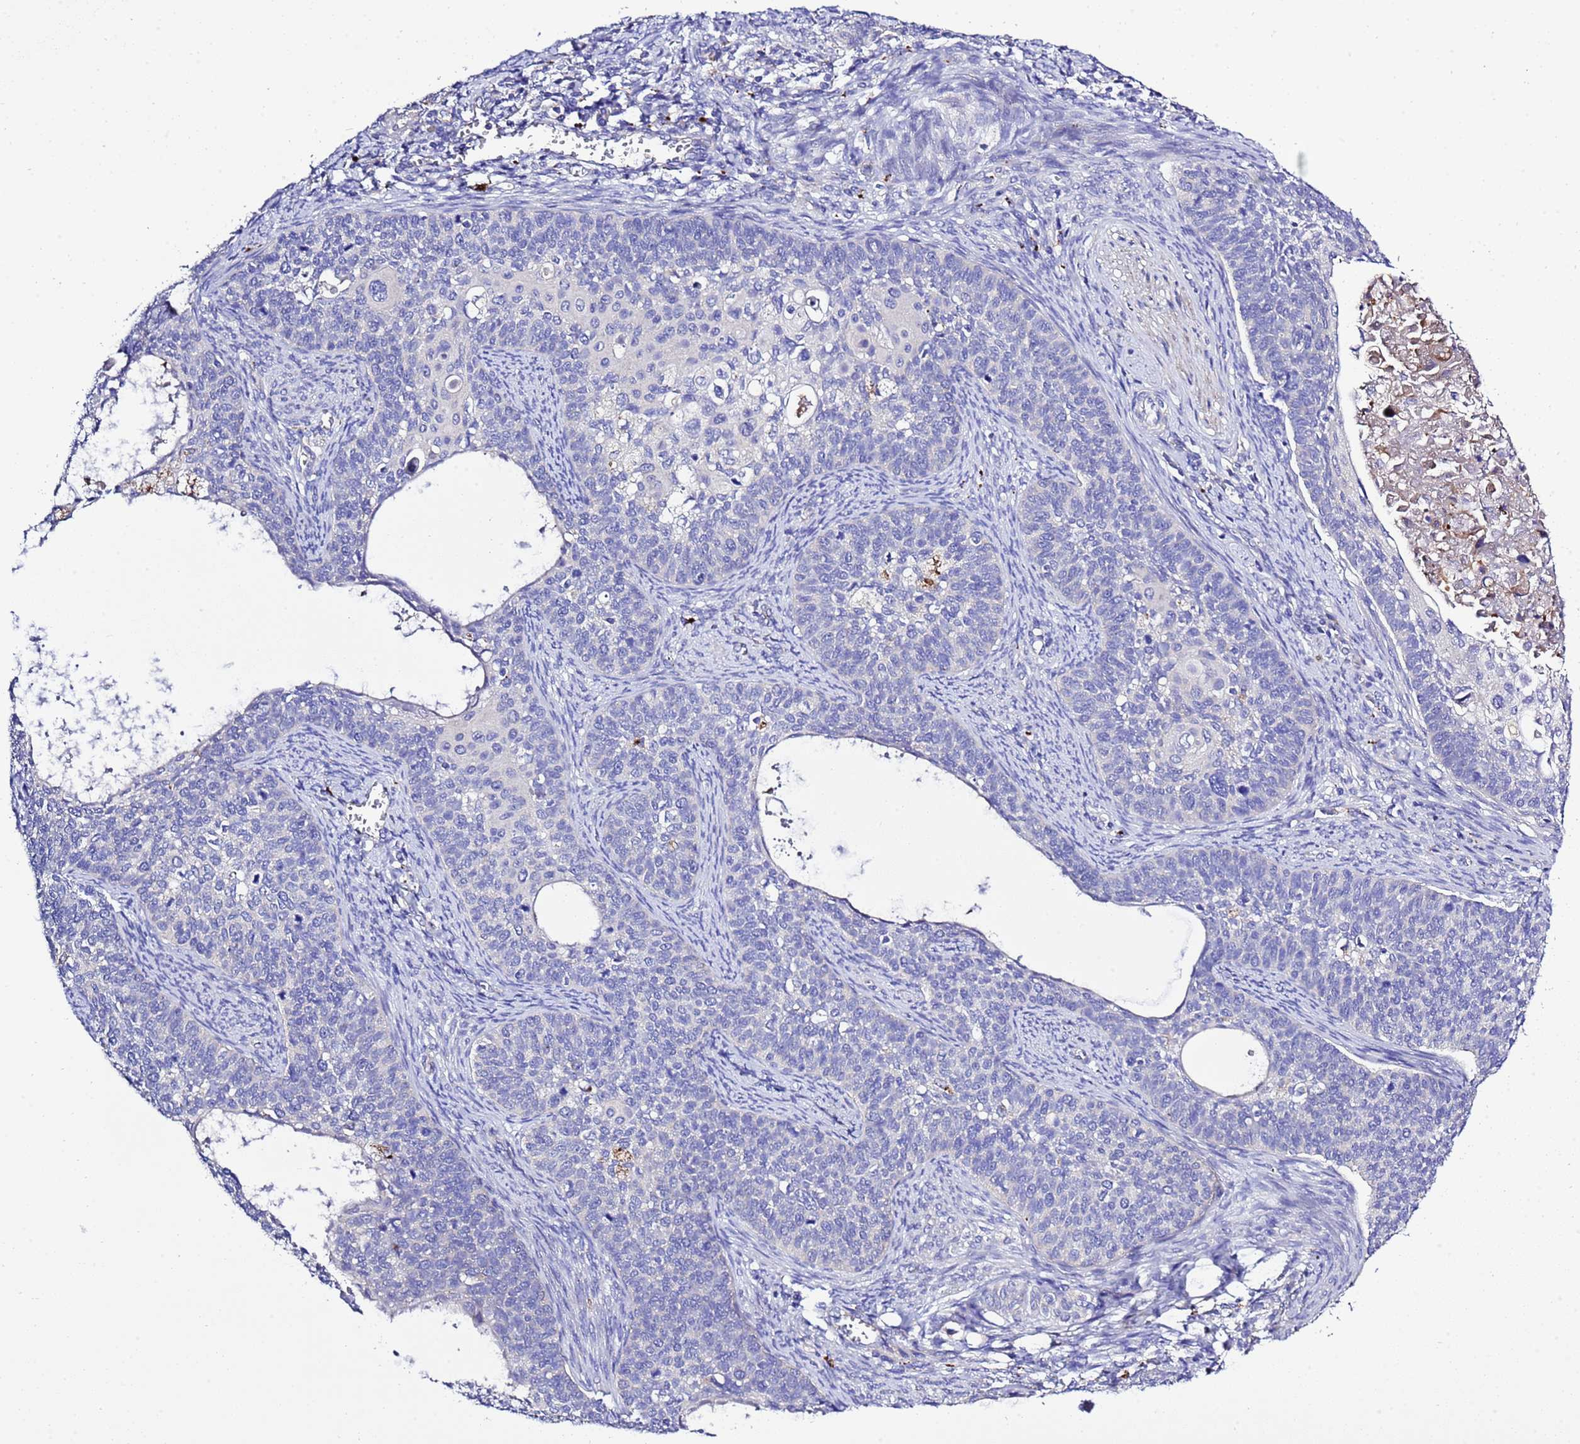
{"staining": {"intensity": "negative", "quantity": "none", "location": "none"}, "tissue": "cervical cancer", "cell_type": "Tumor cells", "image_type": "cancer", "snomed": [{"axis": "morphology", "description": "Squamous cell carcinoma, NOS"}, {"axis": "topography", "description": "Cervix"}], "caption": "Human cervical squamous cell carcinoma stained for a protein using immunohistochemistry shows no staining in tumor cells.", "gene": "KICS2", "patient": {"sex": "female", "age": 33}}